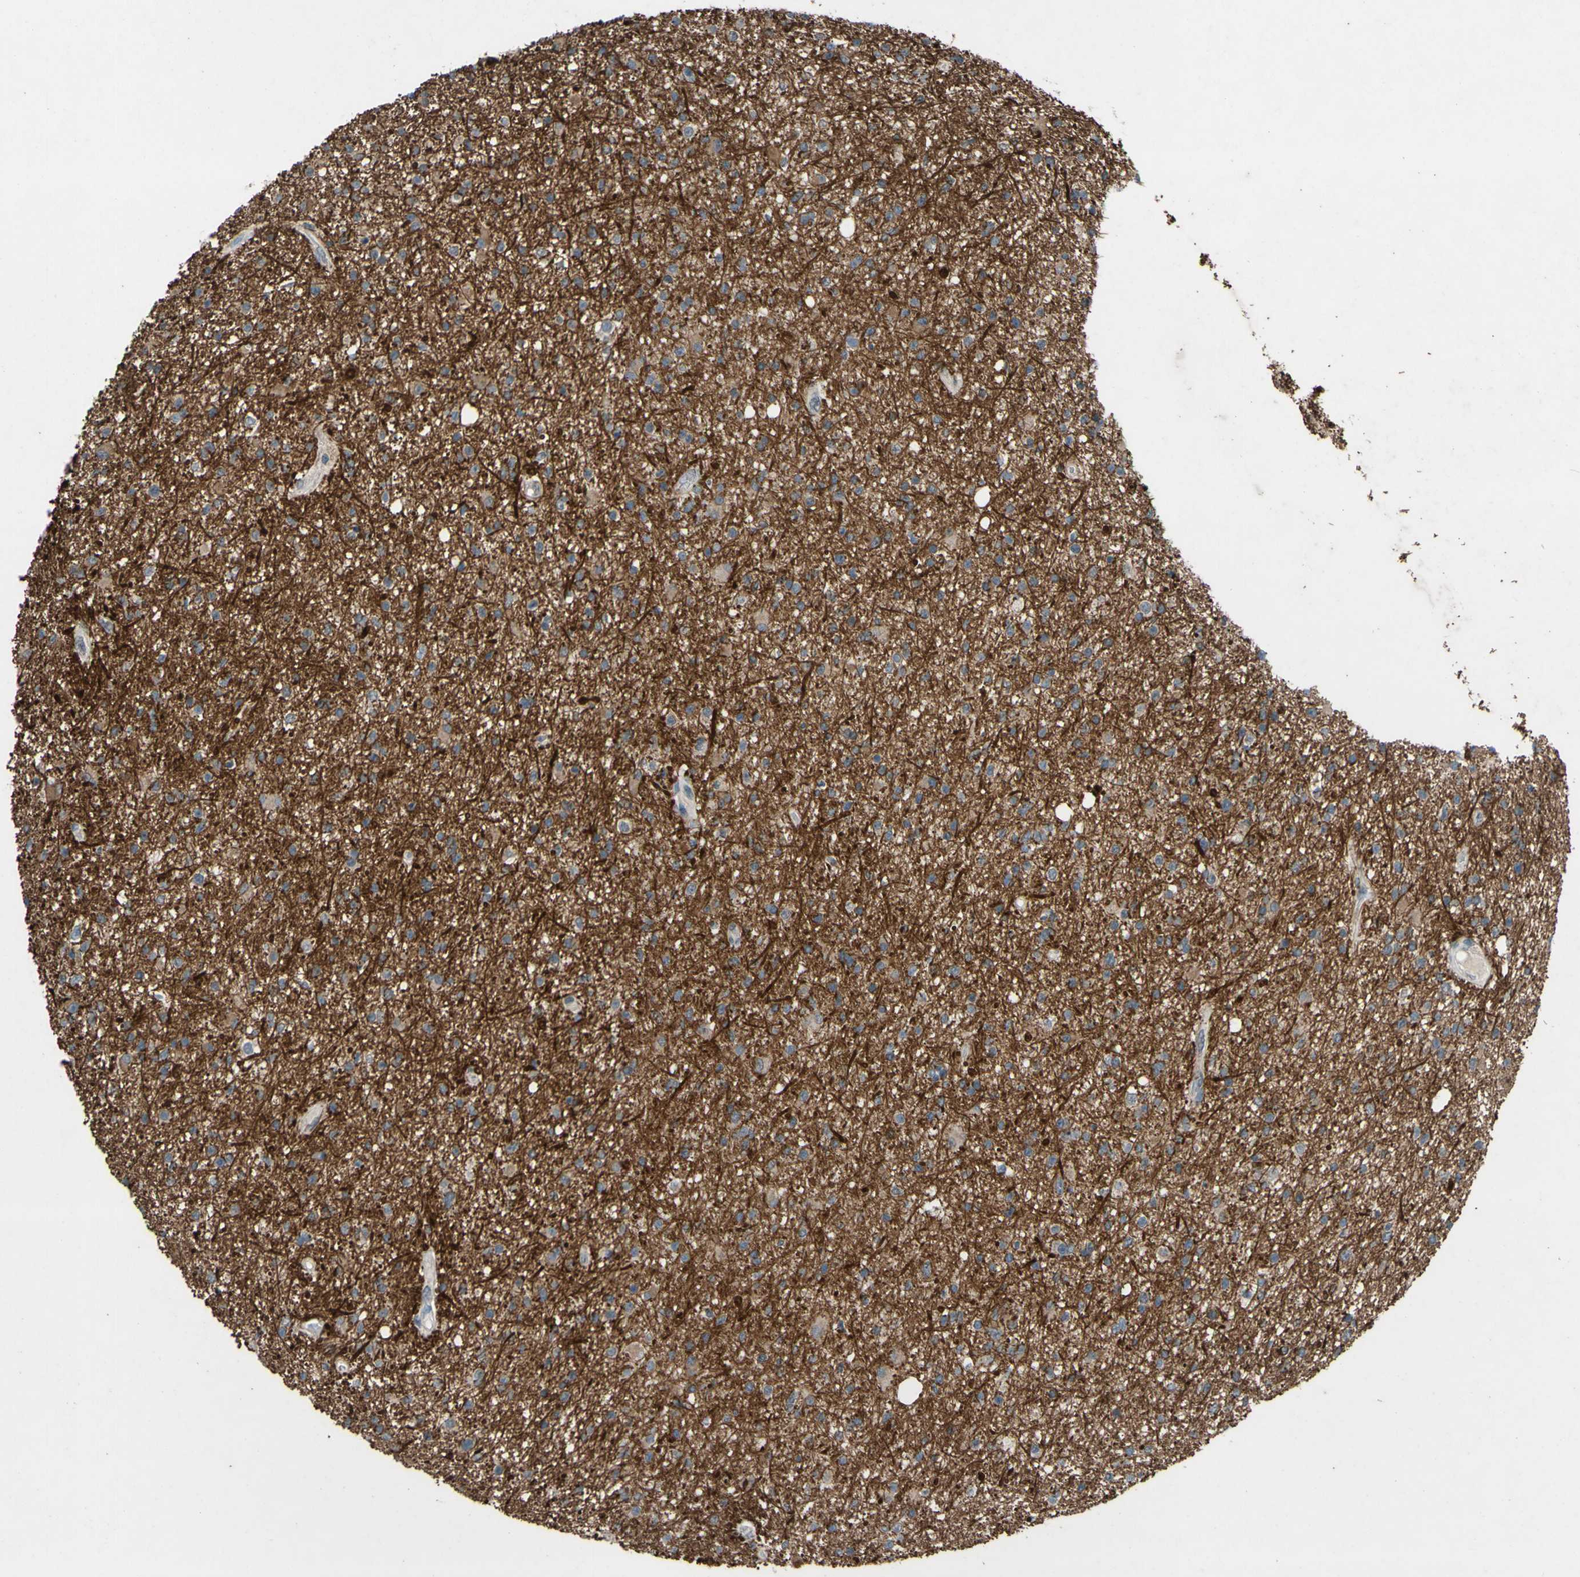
{"staining": {"intensity": "weak", "quantity": ">75%", "location": "cytoplasmic/membranous"}, "tissue": "glioma", "cell_type": "Tumor cells", "image_type": "cancer", "snomed": [{"axis": "morphology", "description": "Glioma, malignant, High grade"}, {"axis": "topography", "description": "Brain"}], "caption": "Immunohistochemistry (DAB) staining of glioma shows weak cytoplasmic/membranous protein positivity in about >75% of tumor cells. (IHC, brightfield microscopy, high magnification).", "gene": "CDCP1", "patient": {"sex": "male", "age": 33}}